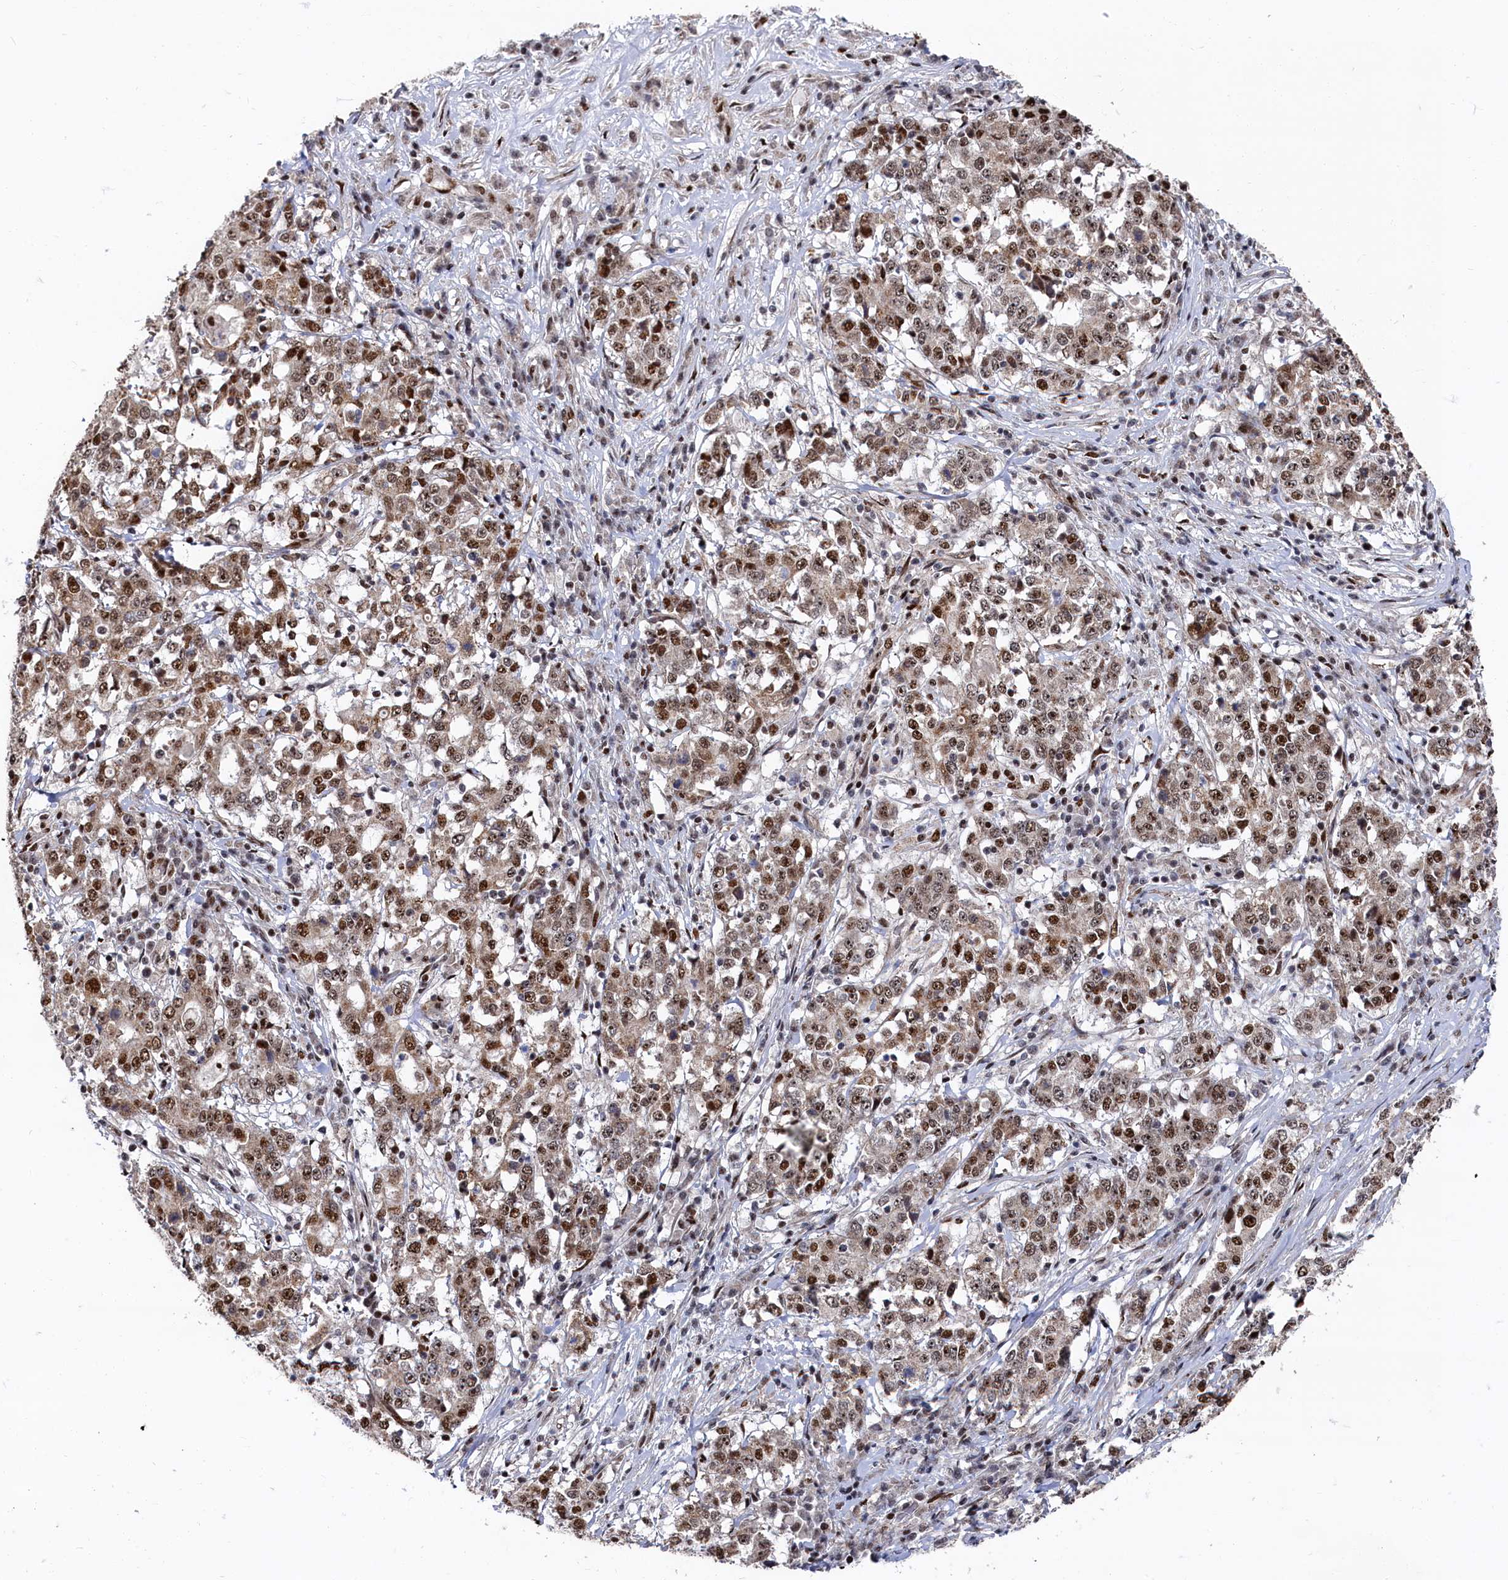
{"staining": {"intensity": "moderate", "quantity": ">75%", "location": "nuclear"}, "tissue": "stomach cancer", "cell_type": "Tumor cells", "image_type": "cancer", "snomed": [{"axis": "morphology", "description": "Adenocarcinoma, NOS"}, {"axis": "topography", "description": "Stomach"}], "caption": "Stomach cancer (adenocarcinoma) was stained to show a protein in brown. There is medium levels of moderate nuclear positivity in about >75% of tumor cells.", "gene": "BUB3", "patient": {"sex": "male", "age": 59}}